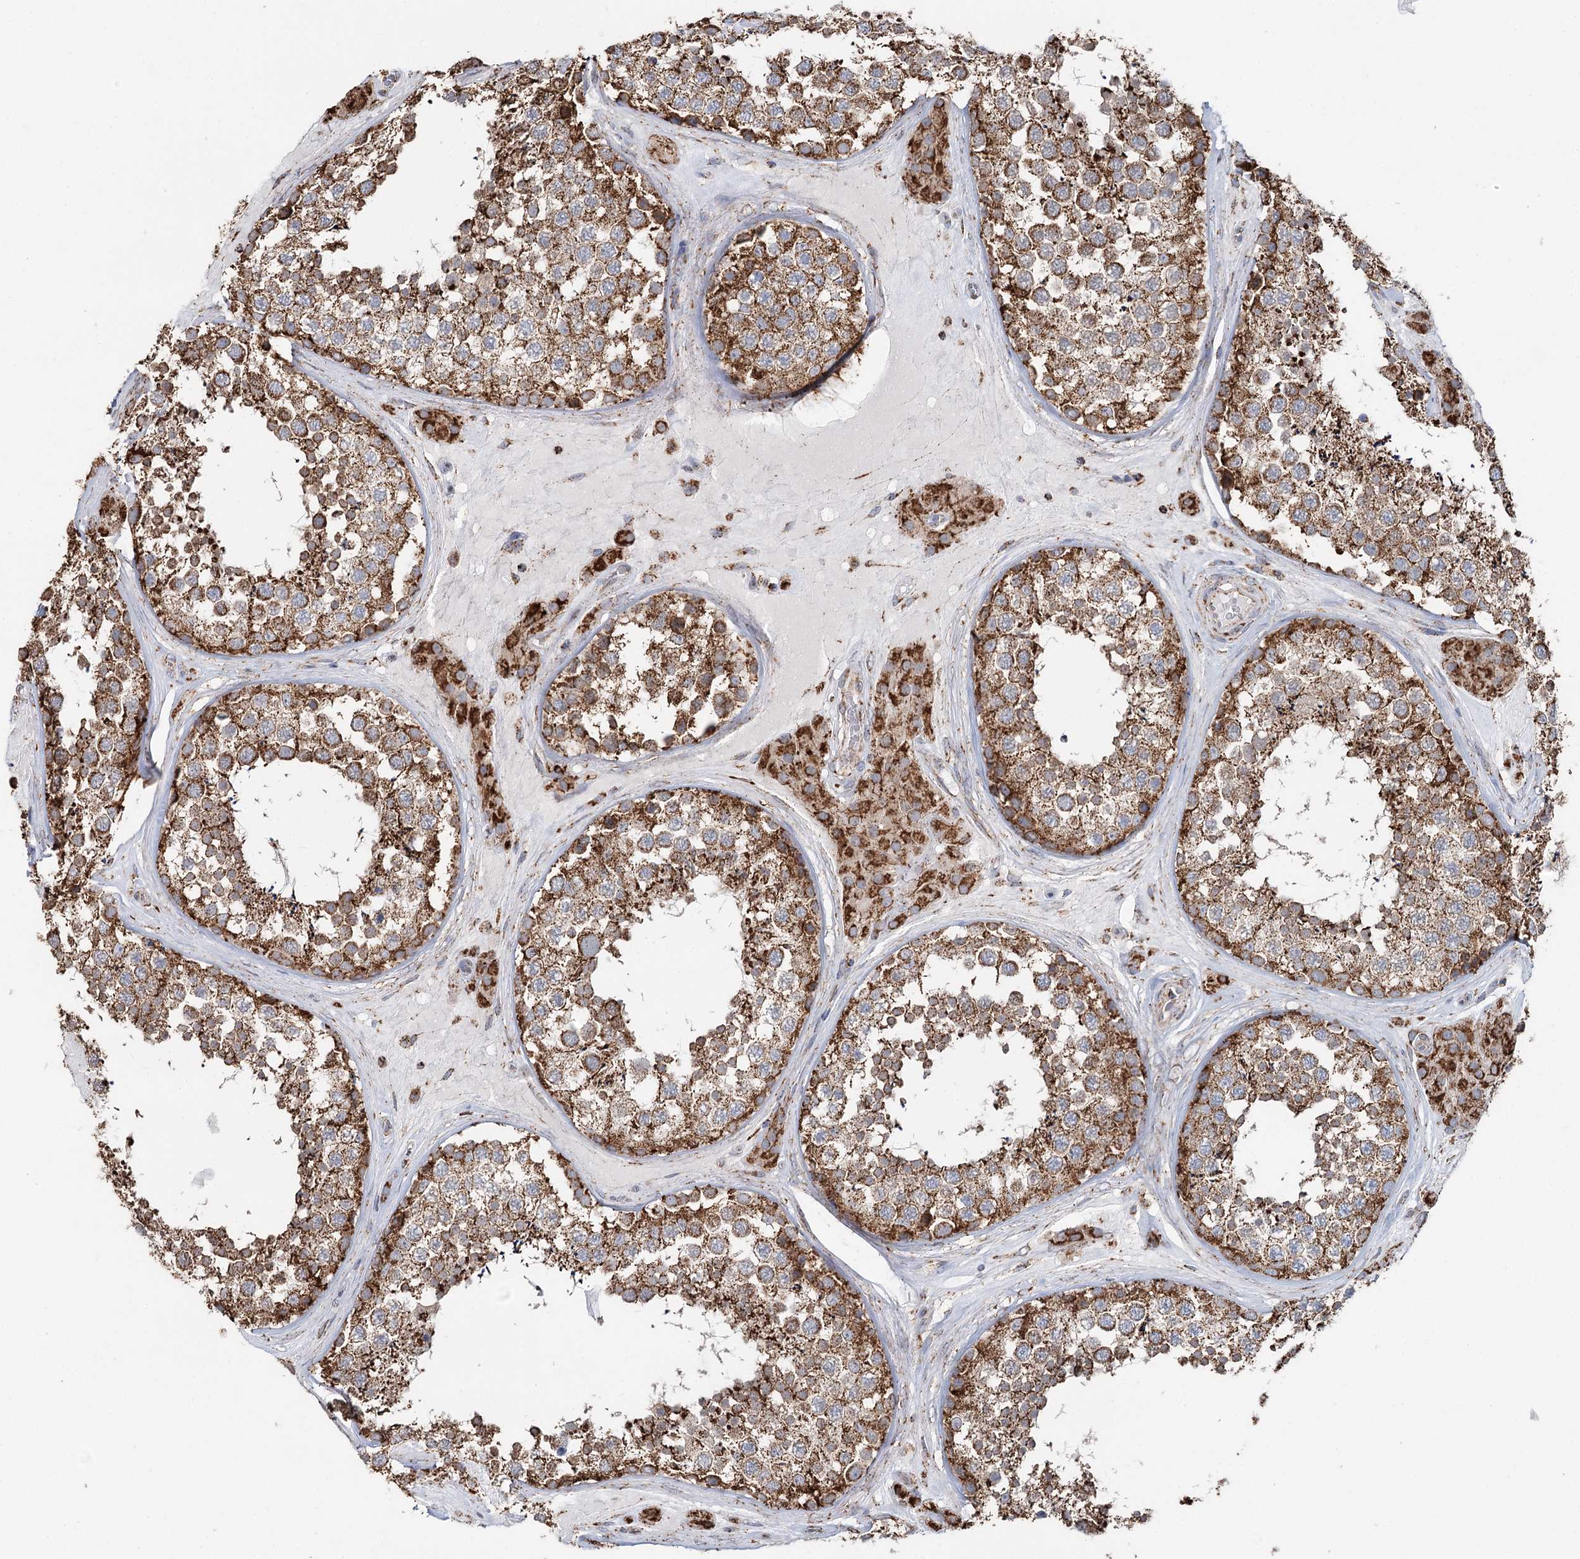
{"staining": {"intensity": "moderate", "quantity": ">75%", "location": "cytoplasmic/membranous"}, "tissue": "testis", "cell_type": "Cells in seminiferous ducts", "image_type": "normal", "snomed": [{"axis": "morphology", "description": "Normal tissue, NOS"}, {"axis": "topography", "description": "Testis"}], "caption": "A micrograph of human testis stained for a protein displays moderate cytoplasmic/membranous brown staining in cells in seminiferous ducts.", "gene": "APH1A", "patient": {"sex": "male", "age": 46}}